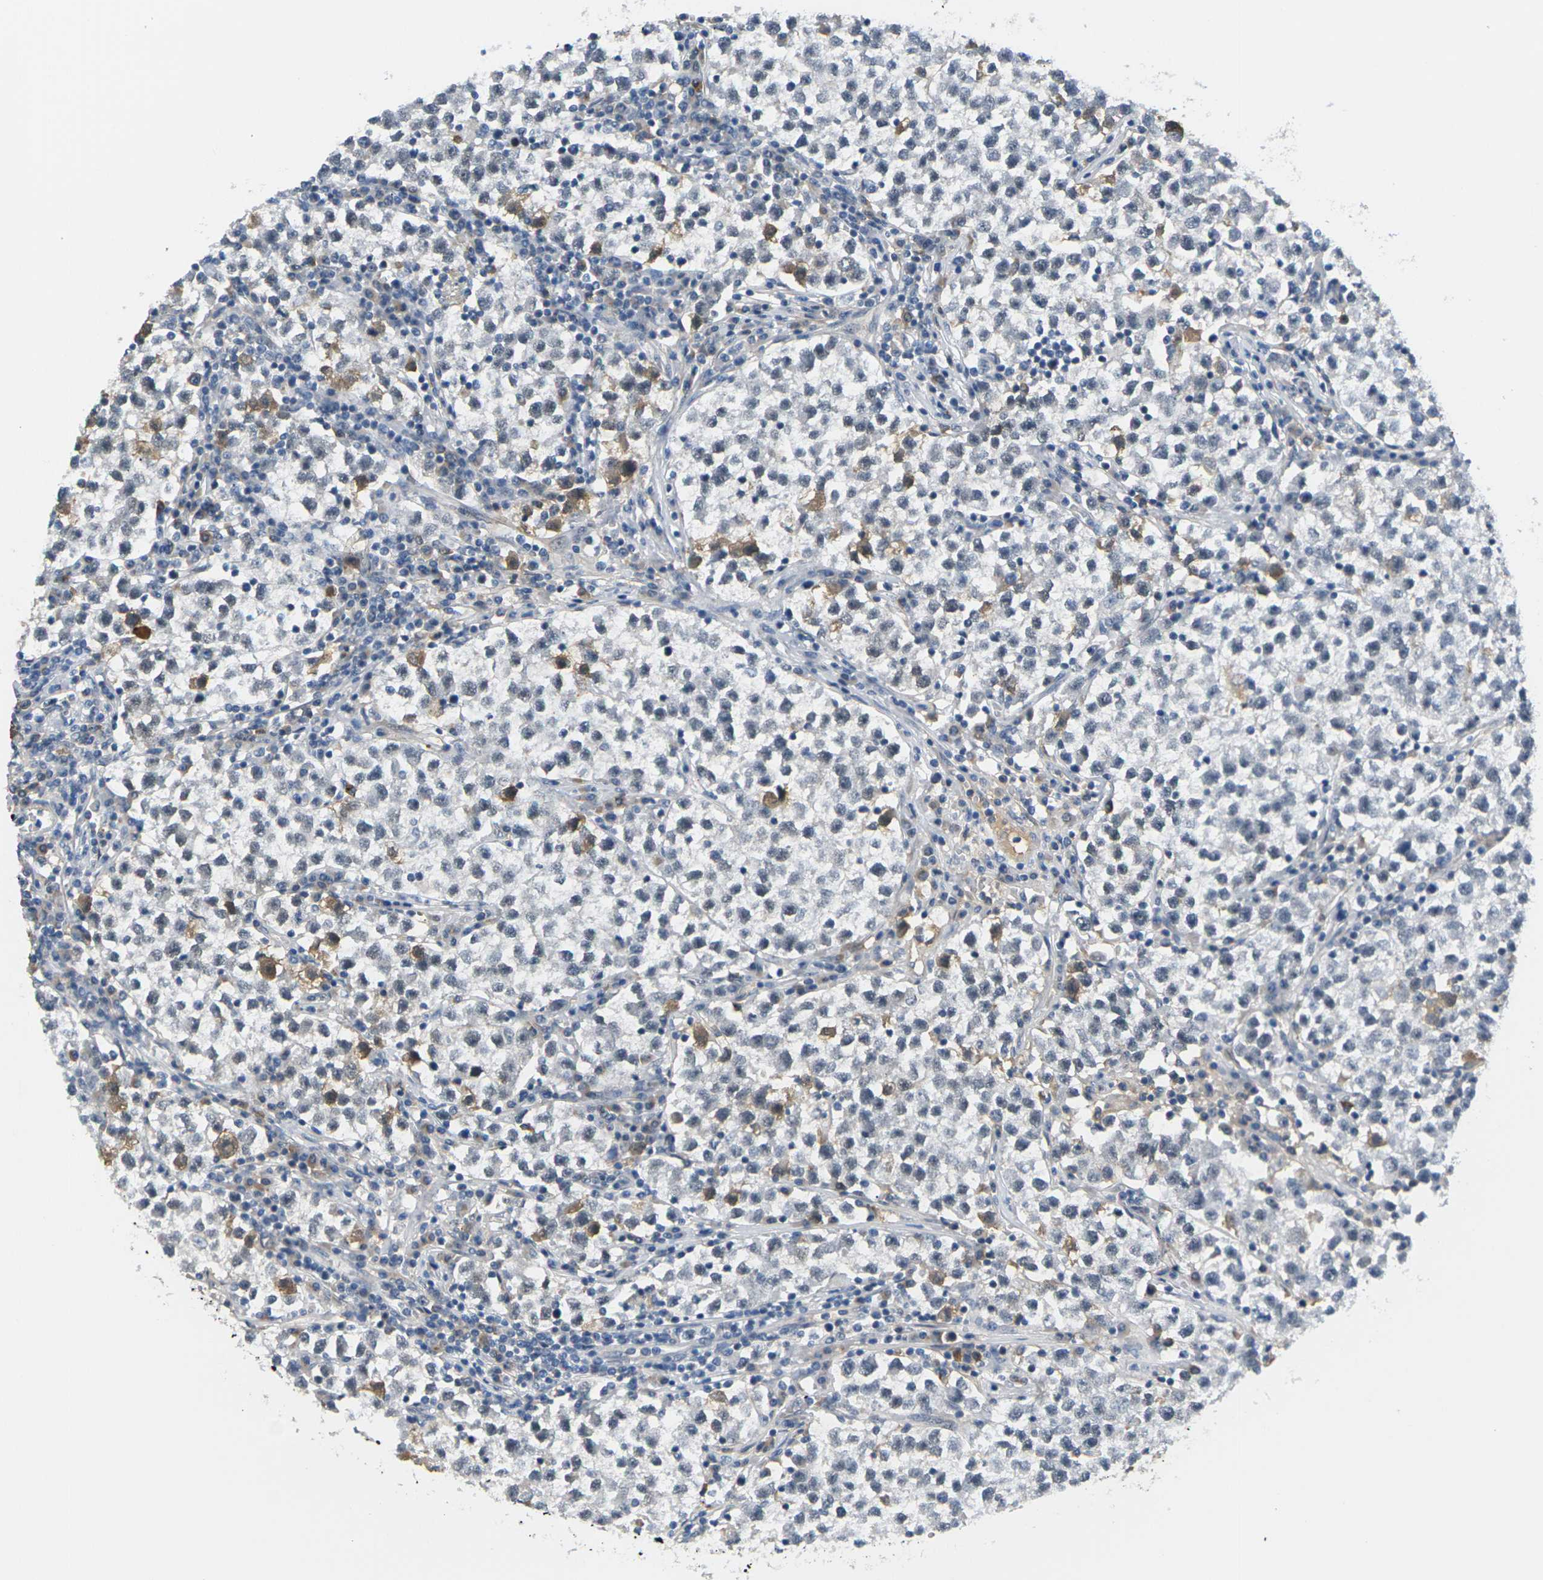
{"staining": {"intensity": "moderate", "quantity": "<25%", "location": "cytoplasmic/membranous,nuclear"}, "tissue": "testis cancer", "cell_type": "Tumor cells", "image_type": "cancer", "snomed": [{"axis": "morphology", "description": "Seminoma, NOS"}, {"axis": "topography", "description": "Testis"}], "caption": "Immunohistochemistry of testis seminoma shows low levels of moderate cytoplasmic/membranous and nuclear positivity in about <25% of tumor cells.", "gene": "PKP2", "patient": {"sex": "male", "age": 22}}